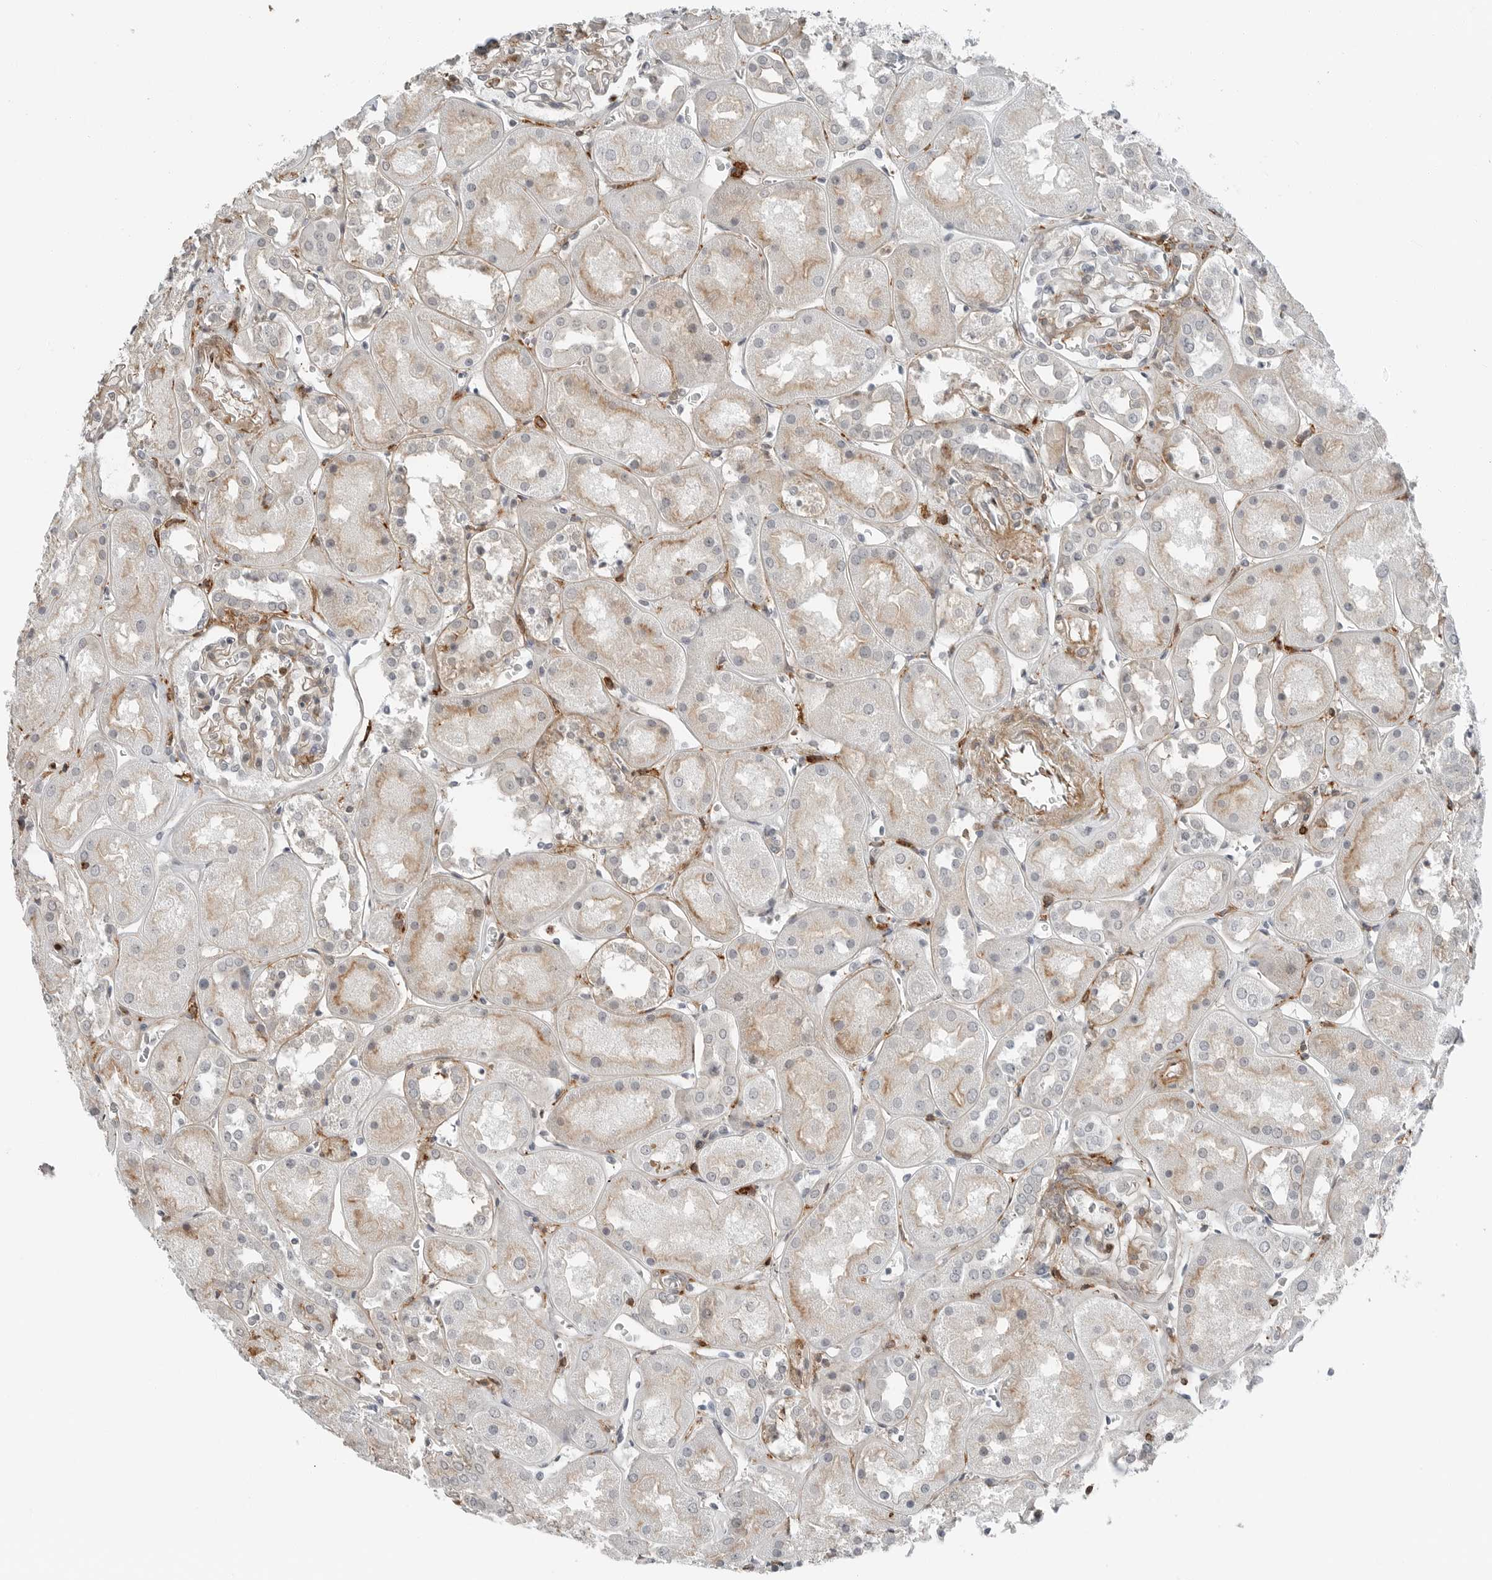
{"staining": {"intensity": "moderate", "quantity": "25%-75%", "location": "cytoplasmic/membranous"}, "tissue": "kidney", "cell_type": "Cells in glomeruli", "image_type": "normal", "snomed": [{"axis": "morphology", "description": "Normal tissue, NOS"}, {"axis": "topography", "description": "Kidney"}], "caption": "Cells in glomeruli show medium levels of moderate cytoplasmic/membranous expression in about 25%-75% of cells in benign kidney. (brown staining indicates protein expression, while blue staining denotes nuclei).", "gene": "LEFTY2", "patient": {"sex": "male", "age": 70}}